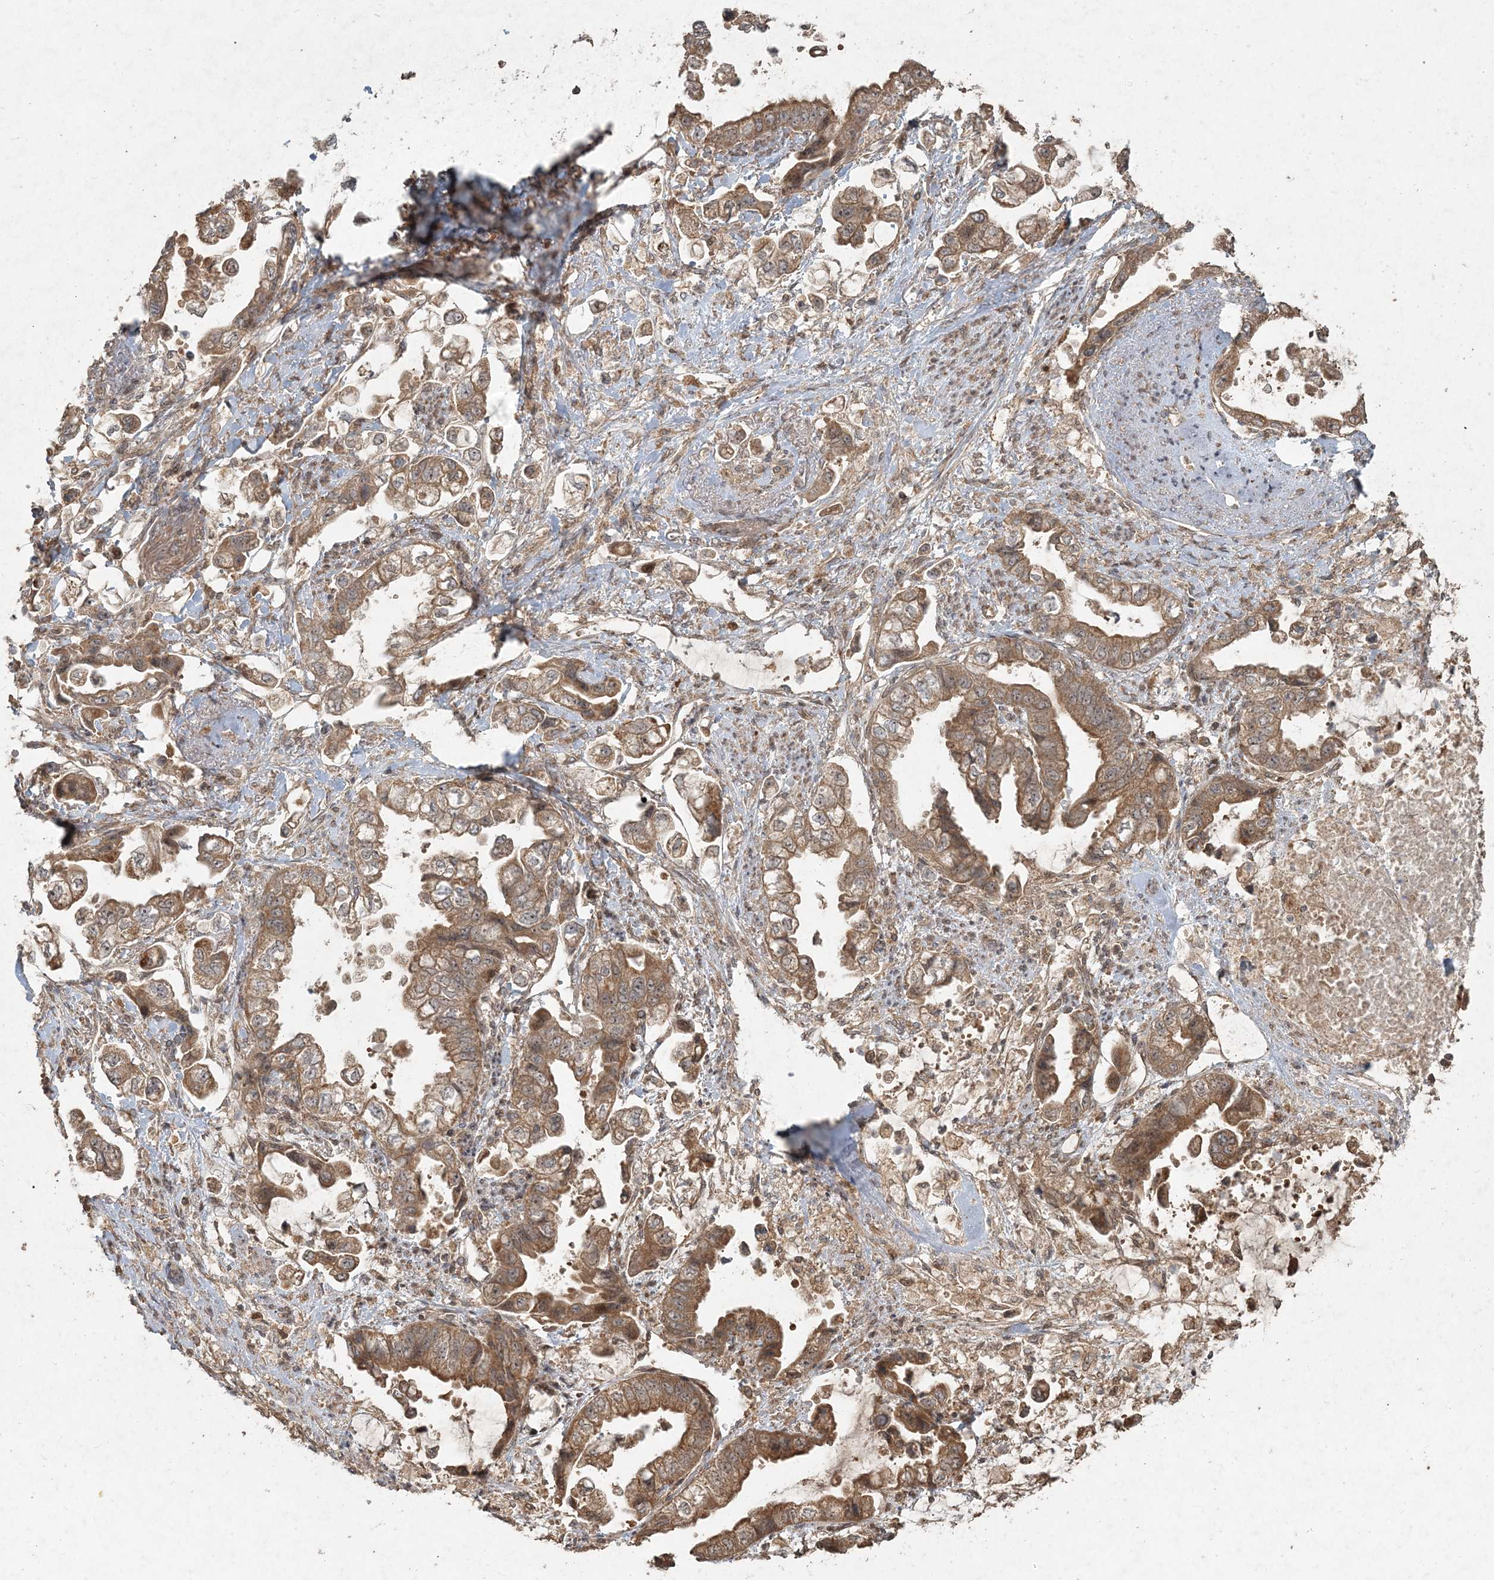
{"staining": {"intensity": "moderate", "quantity": ">75%", "location": "cytoplasmic/membranous"}, "tissue": "stomach cancer", "cell_type": "Tumor cells", "image_type": "cancer", "snomed": [{"axis": "morphology", "description": "Adenocarcinoma, NOS"}, {"axis": "topography", "description": "Stomach"}], "caption": "Tumor cells display moderate cytoplasmic/membranous staining in about >75% of cells in stomach adenocarcinoma. The protein is shown in brown color, while the nuclei are stained blue.", "gene": "ANAPC16", "patient": {"sex": "male", "age": 62}}